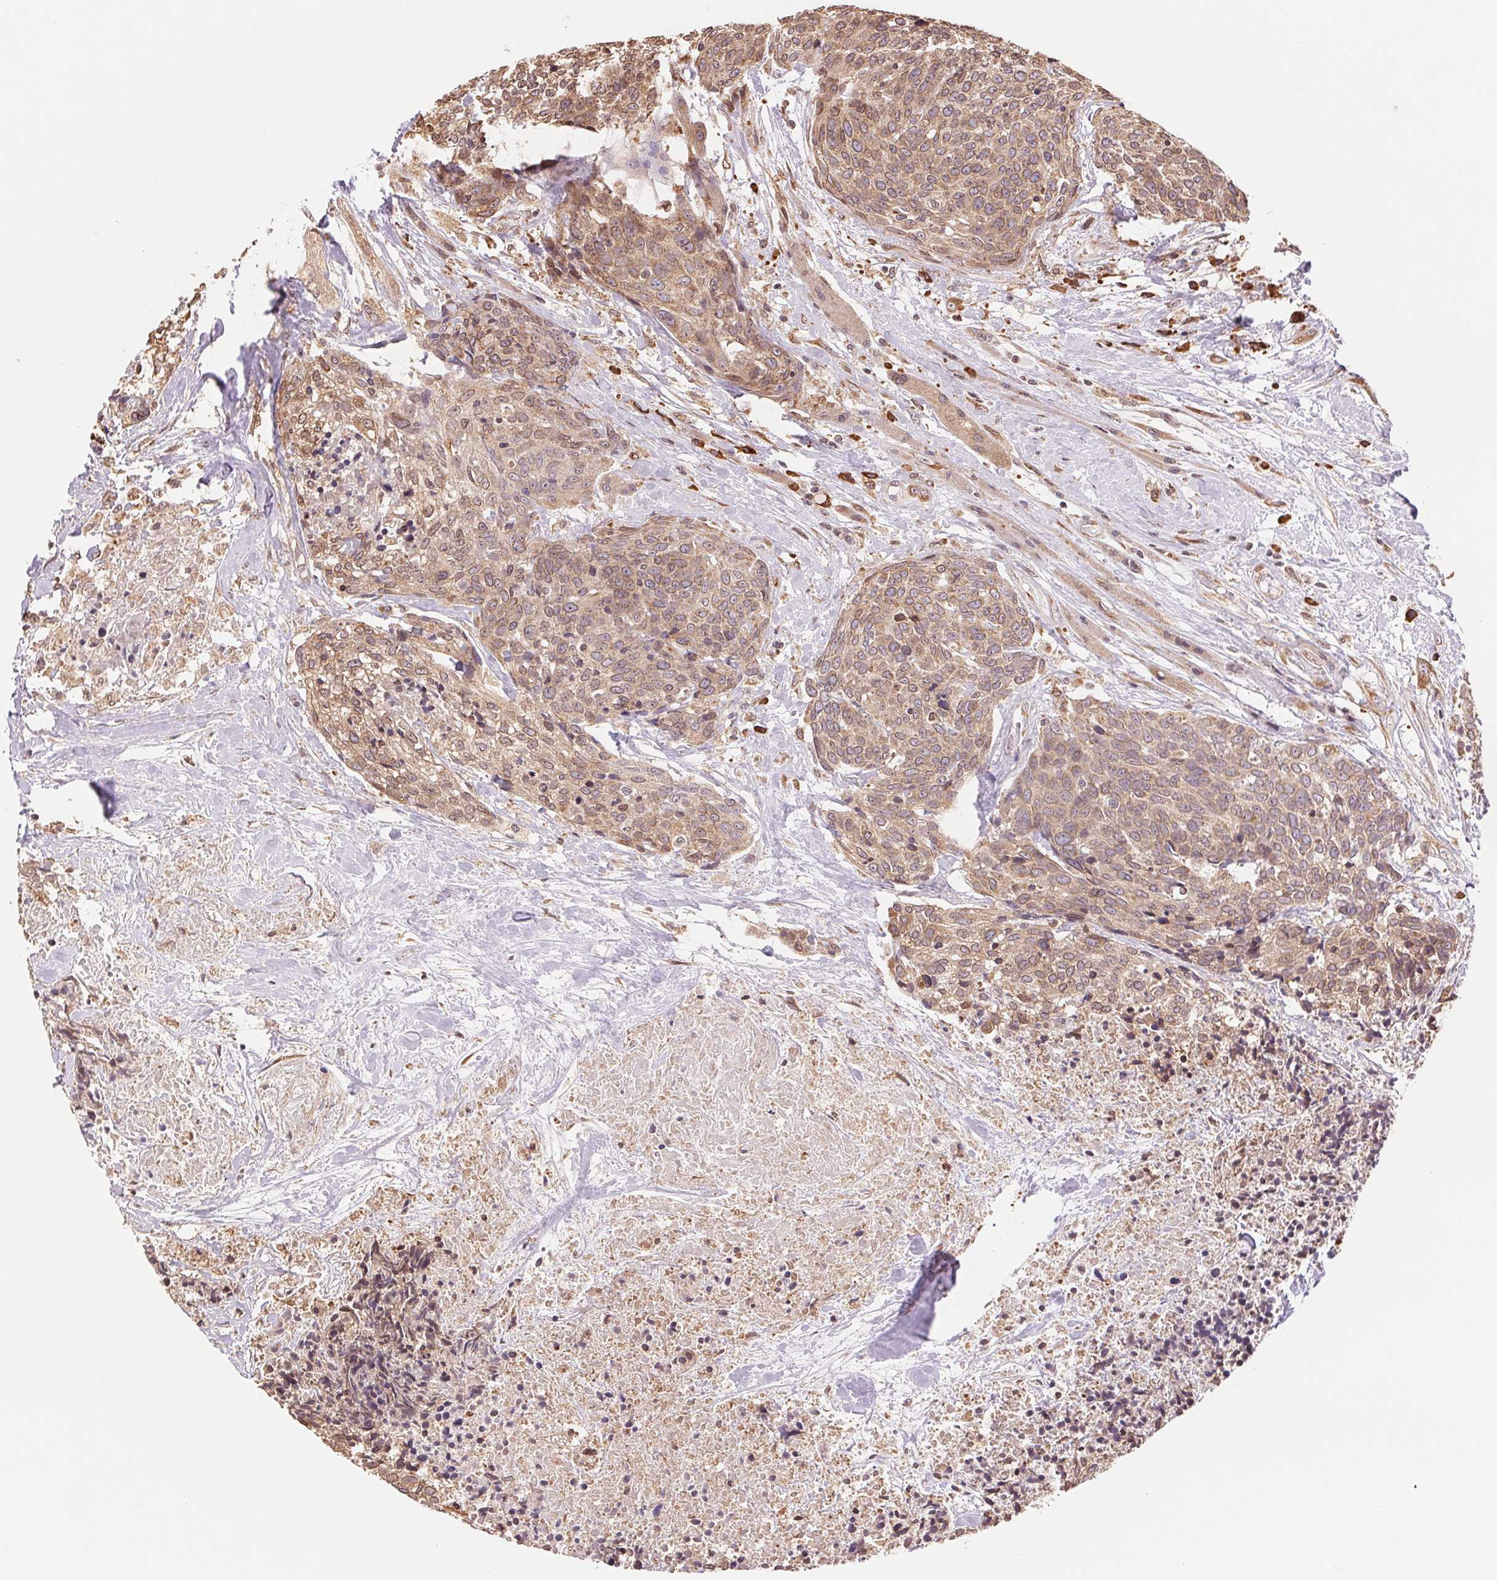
{"staining": {"intensity": "moderate", "quantity": ">75%", "location": "cytoplasmic/membranous"}, "tissue": "head and neck cancer", "cell_type": "Tumor cells", "image_type": "cancer", "snomed": [{"axis": "morphology", "description": "Squamous cell carcinoma, NOS"}, {"axis": "topography", "description": "Oral tissue"}, {"axis": "topography", "description": "Head-Neck"}], "caption": "Protein staining exhibits moderate cytoplasmic/membranous staining in about >75% of tumor cells in head and neck cancer (squamous cell carcinoma). The staining was performed using DAB (3,3'-diaminobenzidine) to visualize the protein expression in brown, while the nuclei were stained in blue with hematoxylin (Magnification: 20x).", "gene": "RPN1", "patient": {"sex": "male", "age": 64}}